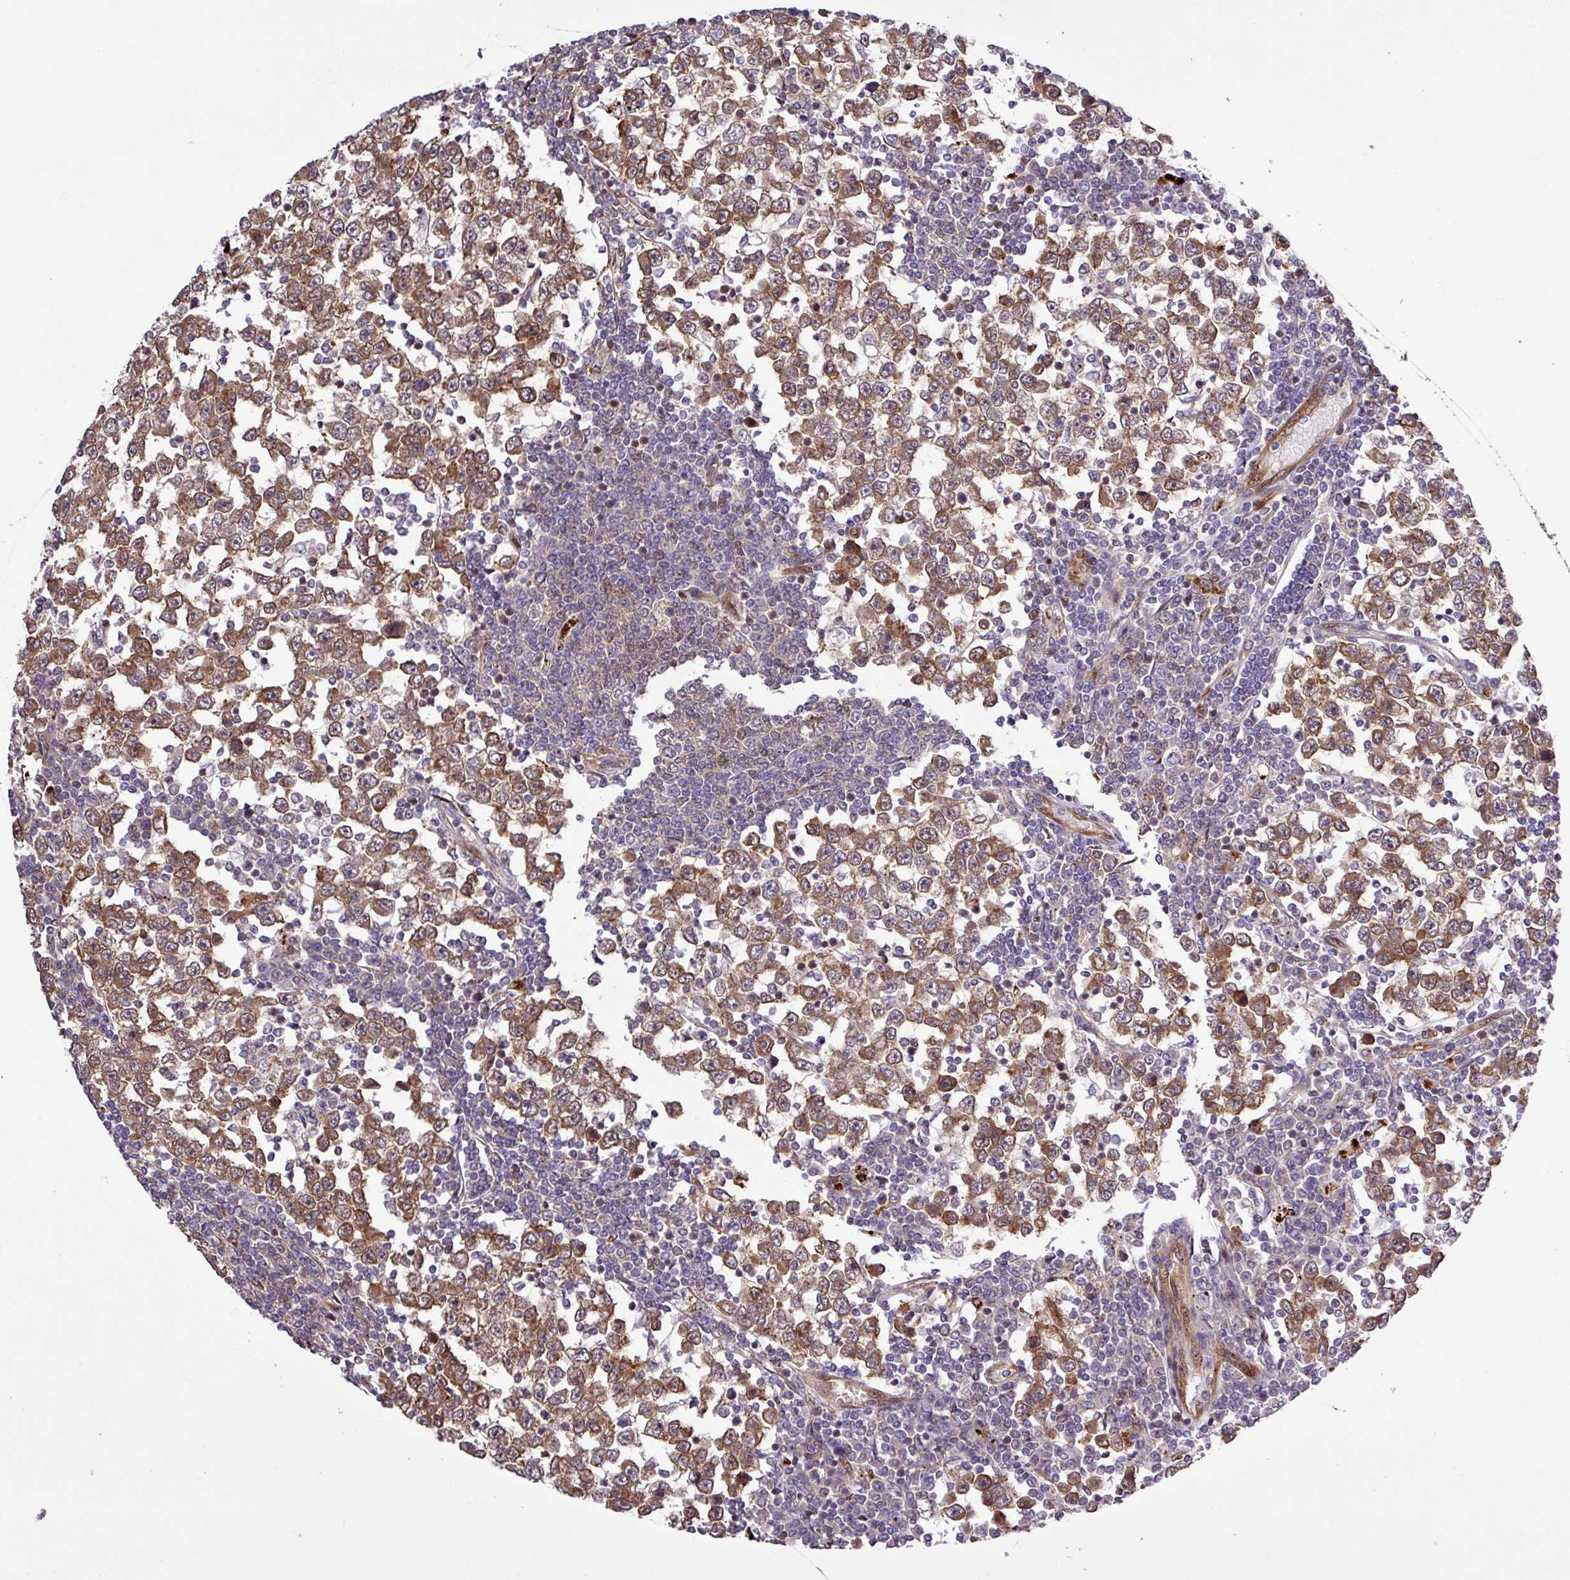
{"staining": {"intensity": "moderate", "quantity": ">75%", "location": "cytoplasmic/membranous,nuclear"}, "tissue": "testis cancer", "cell_type": "Tumor cells", "image_type": "cancer", "snomed": [{"axis": "morphology", "description": "Seminoma, NOS"}, {"axis": "topography", "description": "Testis"}], "caption": "Moderate cytoplasmic/membranous and nuclear protein staining is appreciated in about >75% of tumor cells in testis cancer. The staining was performed using DAB, with brown indicating positive protein expression. Nuclei are stained blue with hematoxylin.", "gene": "CARHSP1", "patient": {"sex": "male", "age": 65}}